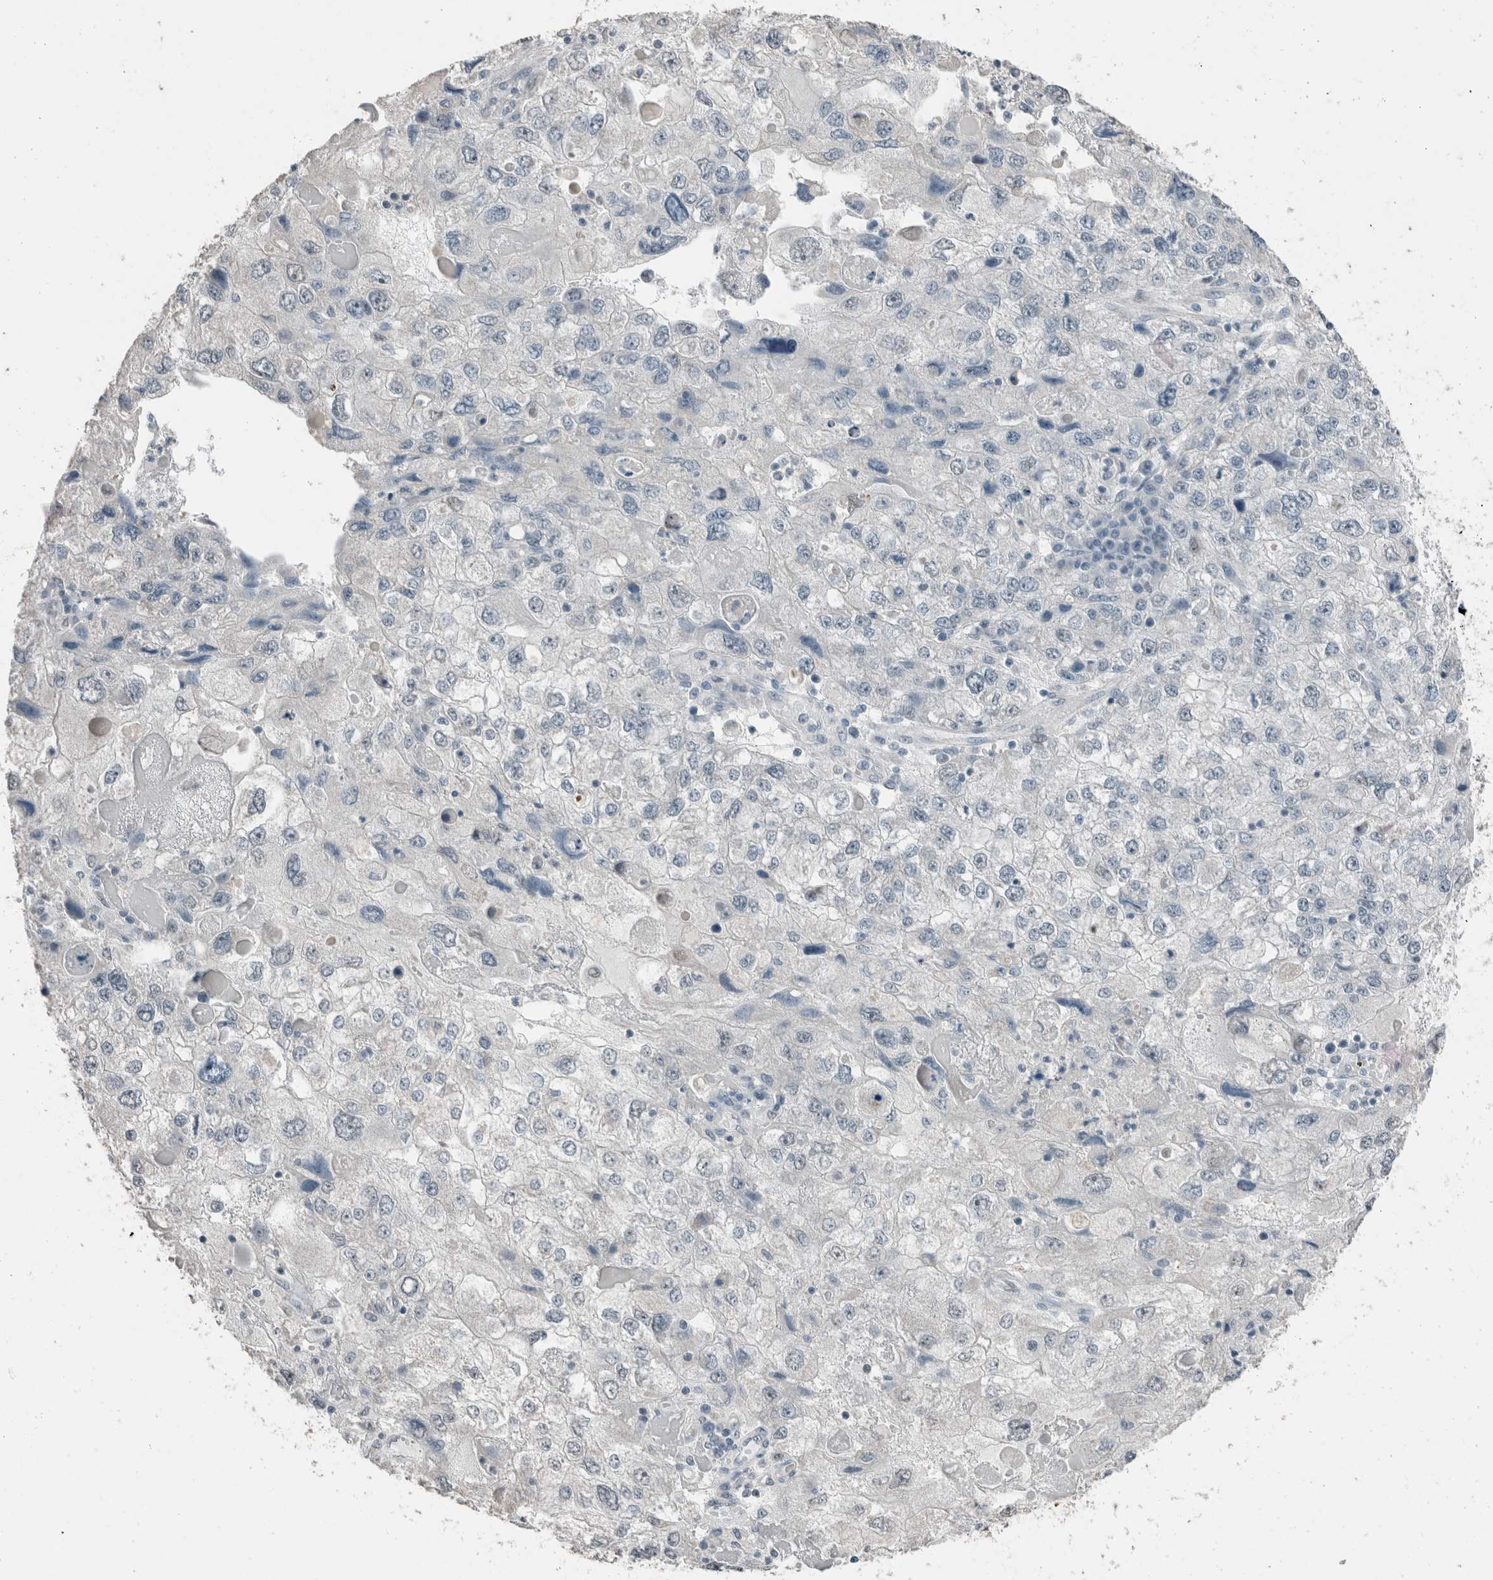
{"staining": {"intensity": "negative", "quantity": "none", "location": "none"}, "tissue": "endometrial cancer", "cell_type": "Tumor cells", "image_type": "cancer", "snomed": [{"axis": "morphology", "description": "Adenocarcinoma, NOS"}, {"axis": "topography", "description": "Endometrium"}], "caption": "The immunohistochemistry (IHC) photomicrograph has no significant expression in tumor cells of endometrial adenocarcinoma tissue.", "gene": "ACVR2B", "patient": {"sex": "female", "age": 49}}